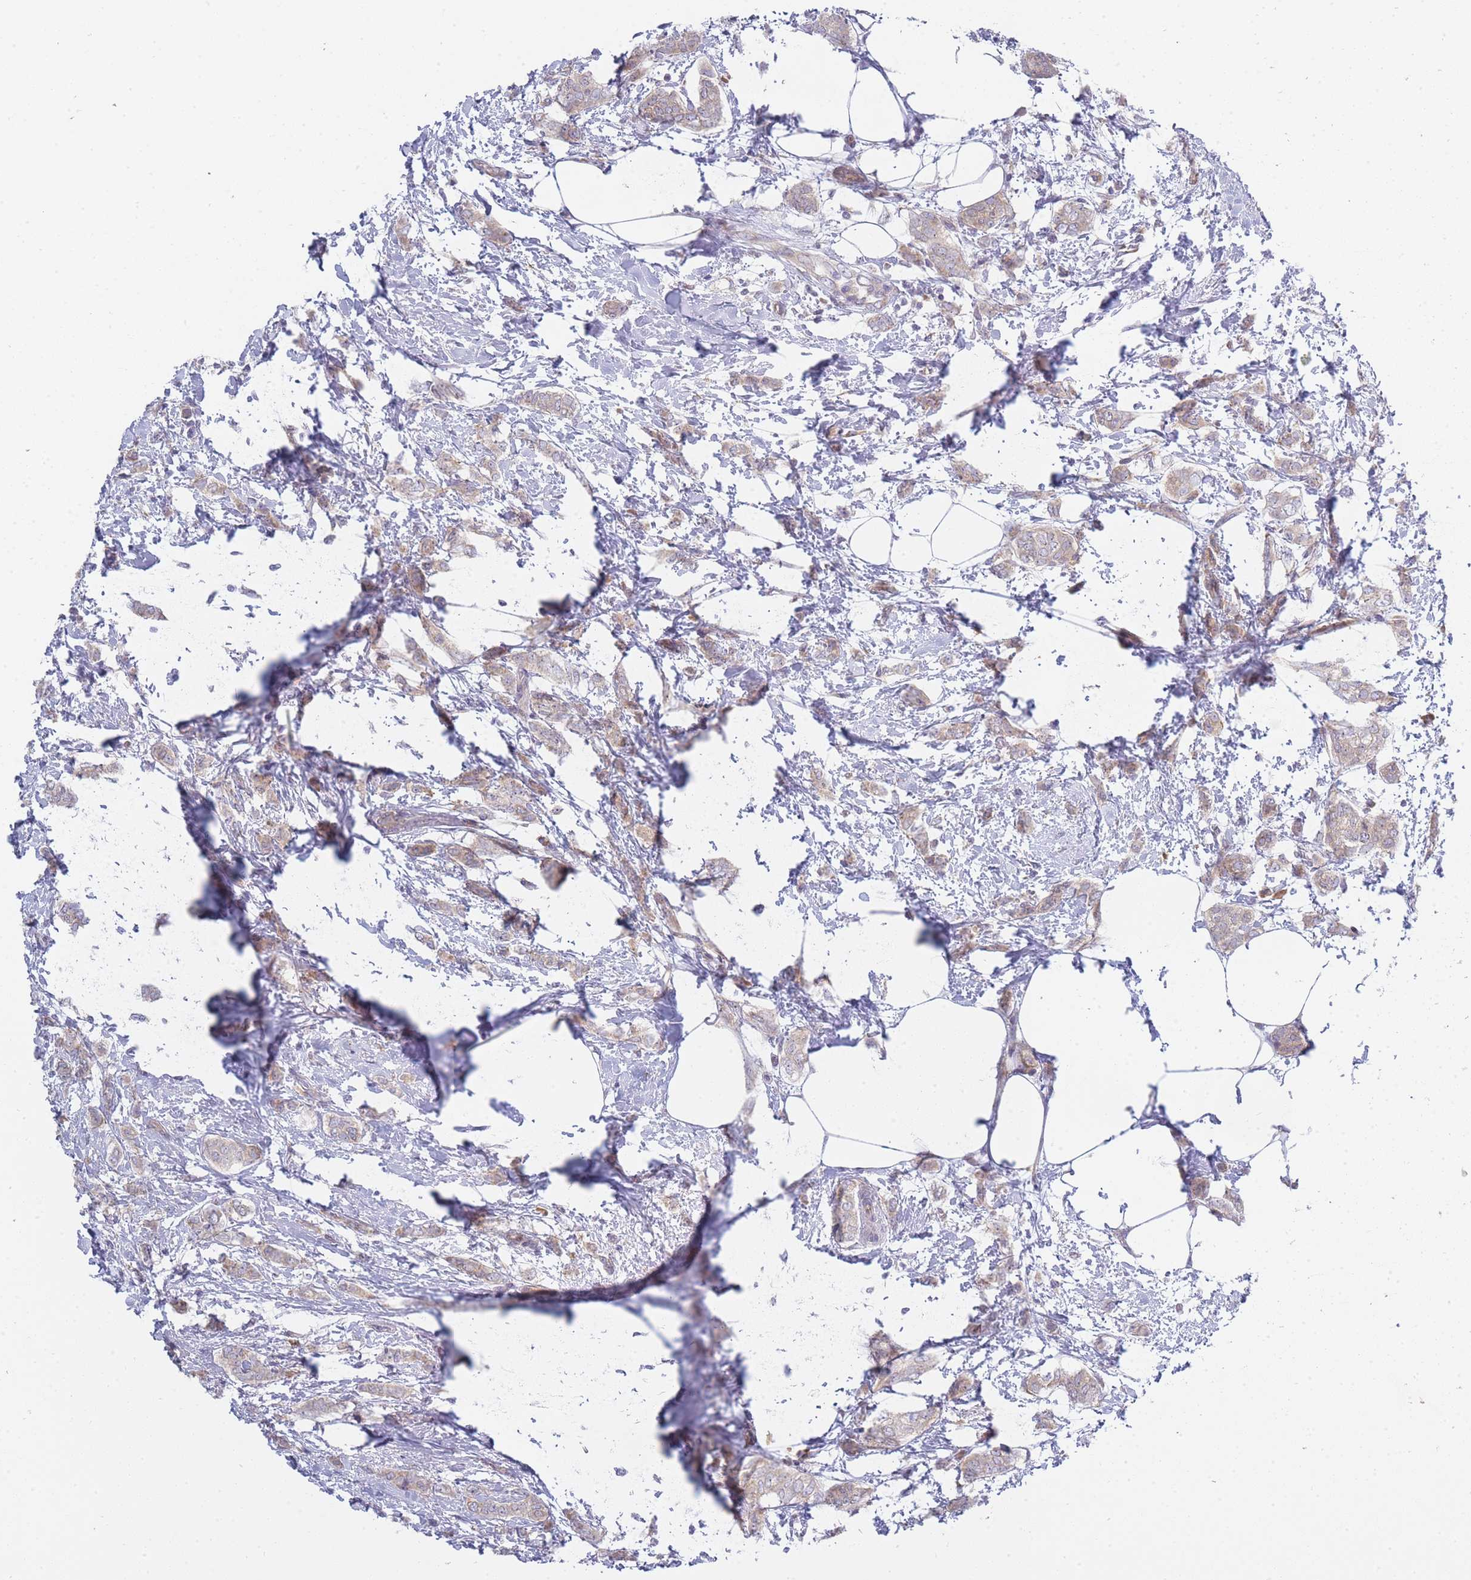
{"staining": {"intensity": "weak", "quantity": "25%-75%", "location": "cytoplasmic/membranous"}, "tissue": "breast cancer", "cell_type": "Tumor cells", "image_type": "cancer", "snomed": [{"axis": "morphology", "description": "Duct carcinoma"}, {"axis": "topography", "description": "Breast"}], "caption": "Immunohistochemistry (DAB (3,3'-diaminobenzidine)) staining of human breast cancer (invasive ductal carcinoma) shows weak cytoplasmic/membranous protein expression in approximately 25%-75% of tumor cells.", "gene": "OR5L2", "patient": {"sex": "female", "age": 72}}